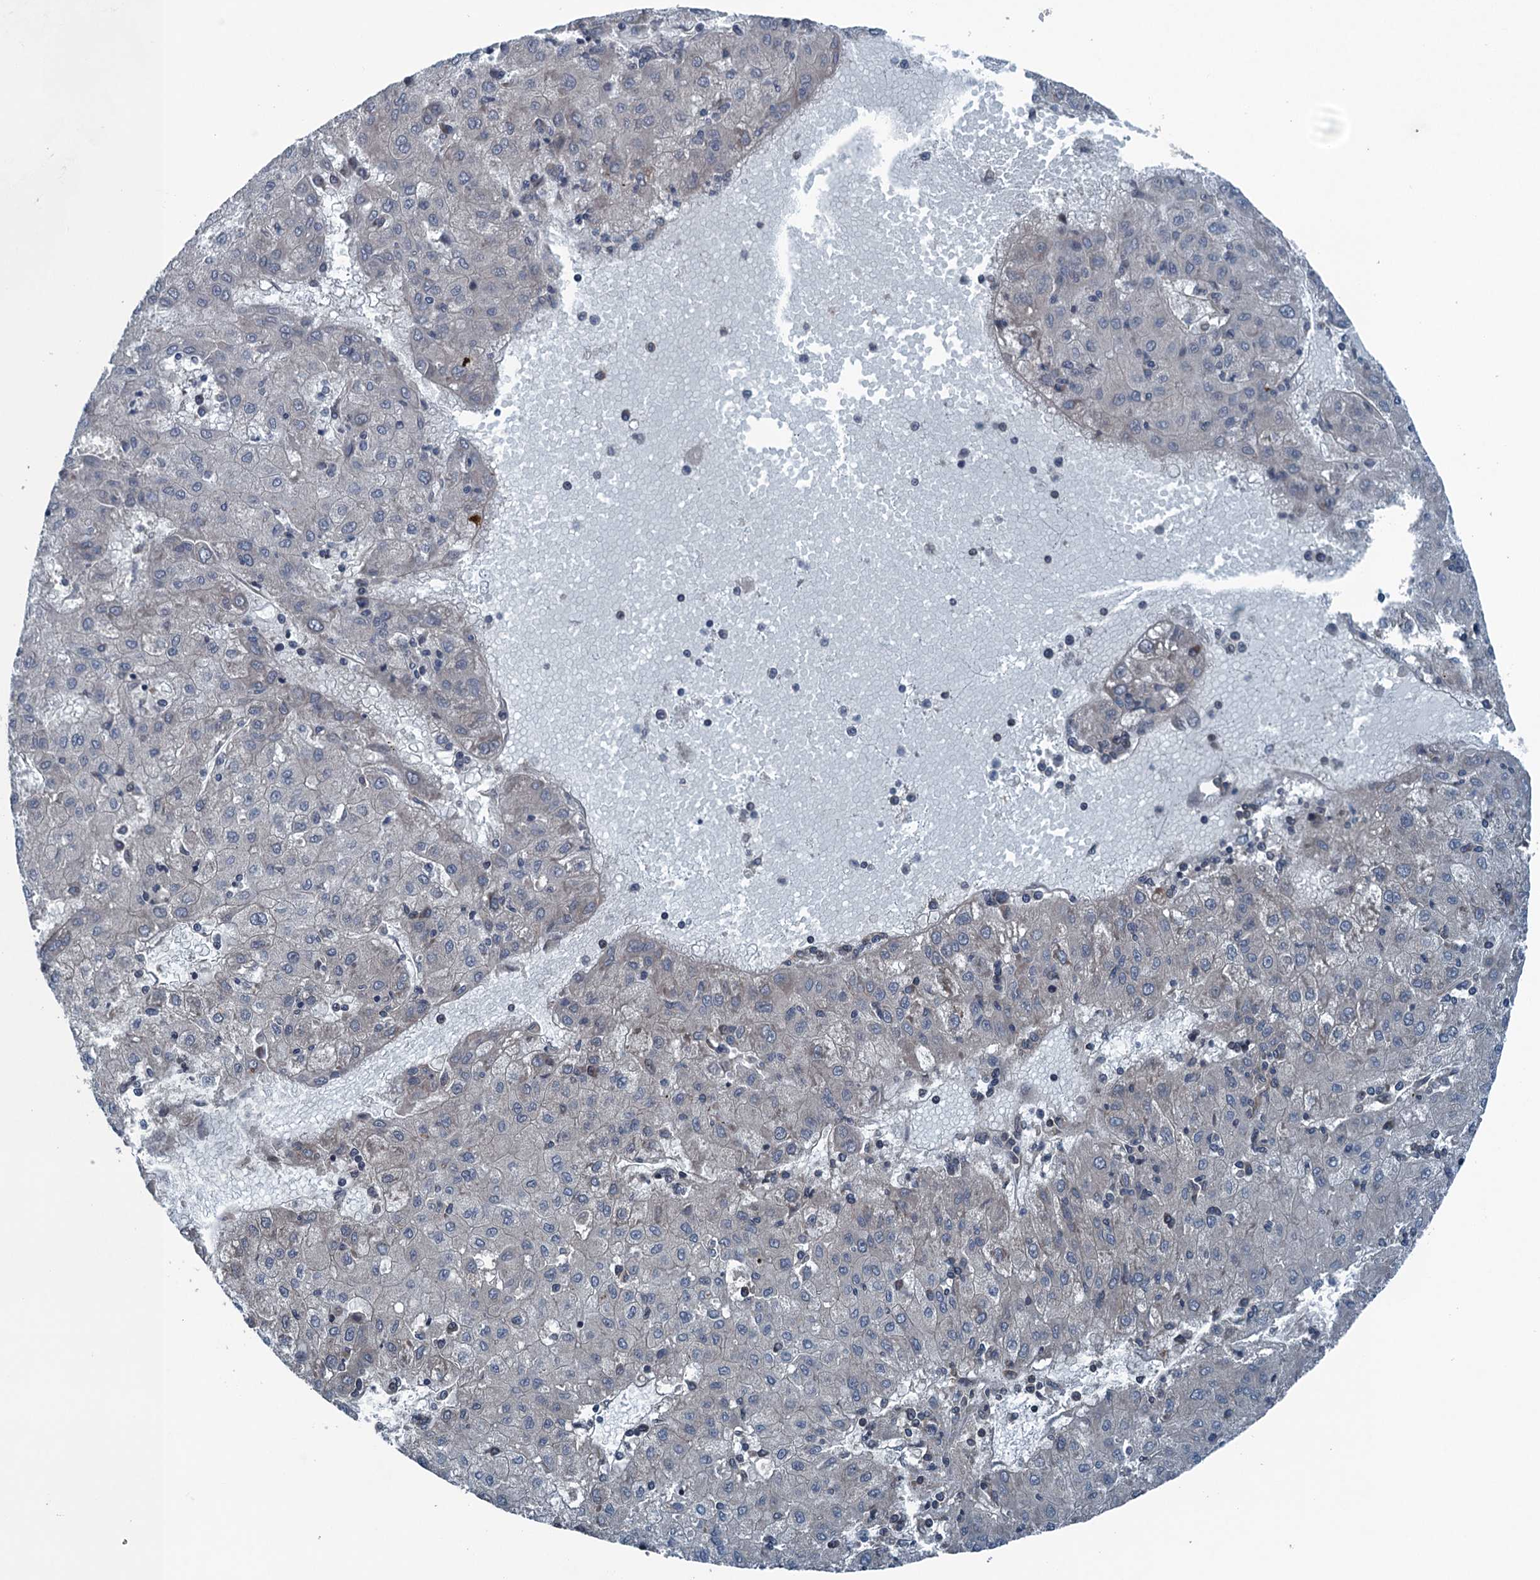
{"staining": {"intensity": "negative", "quantity": "none", "location": "none"}, "tissue": "liver cancer", "cell_type": "Tumor cells", "image_type": "cancer", "snomed": [{"axis": "morphology", "description": "Carcinoma, Hepatocellular, NOS"}, {"axis": "topography", "description": "Liver"}], "caption": "Liver hepatocellular carcinoma was stained to show a protein in brown. There is no significant positivity in tumor cells.", "gene": "TRAPPC8", "patient": {"sex": "male", "age": 72}}